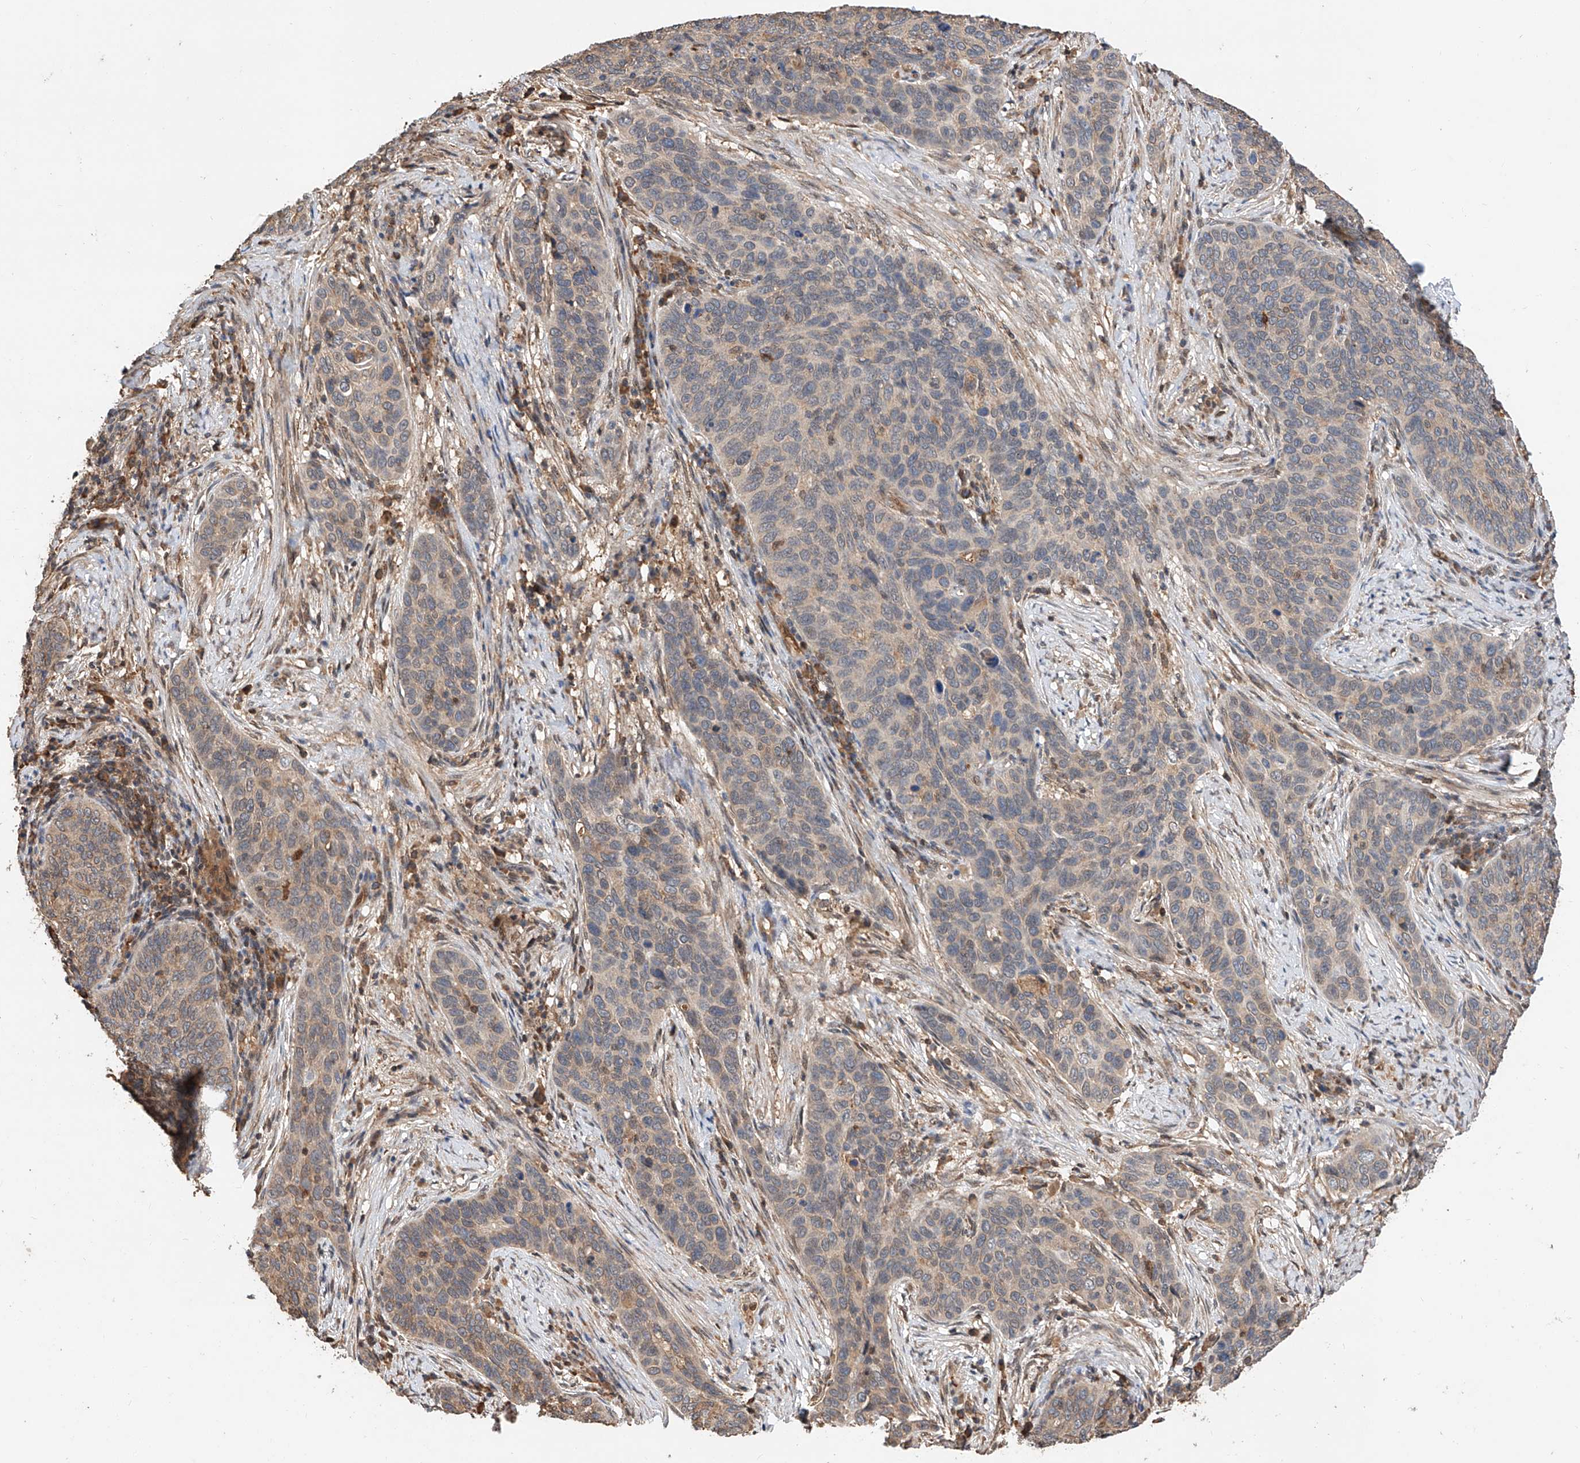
{"staining": {"intensity": "weak", "quantity": "25%-75%", "location": "cytoplasmic/membranous"}, "tissue": "cervical cancer", "cell_type": "Tumor cells", "image_type": "cancer", "snomed": [{"axis": "morphology", "description": "Squamous cell carcinoma, NOS"}, {"axis": "topography", "description": "Cervix"}], "caption": "Squamous cell carcinoma (cervical) stained with a brown dye displays weak cytoplasmic/membranous positive expression in approximately 25%-75% of tumor cells.", "gene": "RILPL2", "patient": {"sex": "female", "age": 60}}